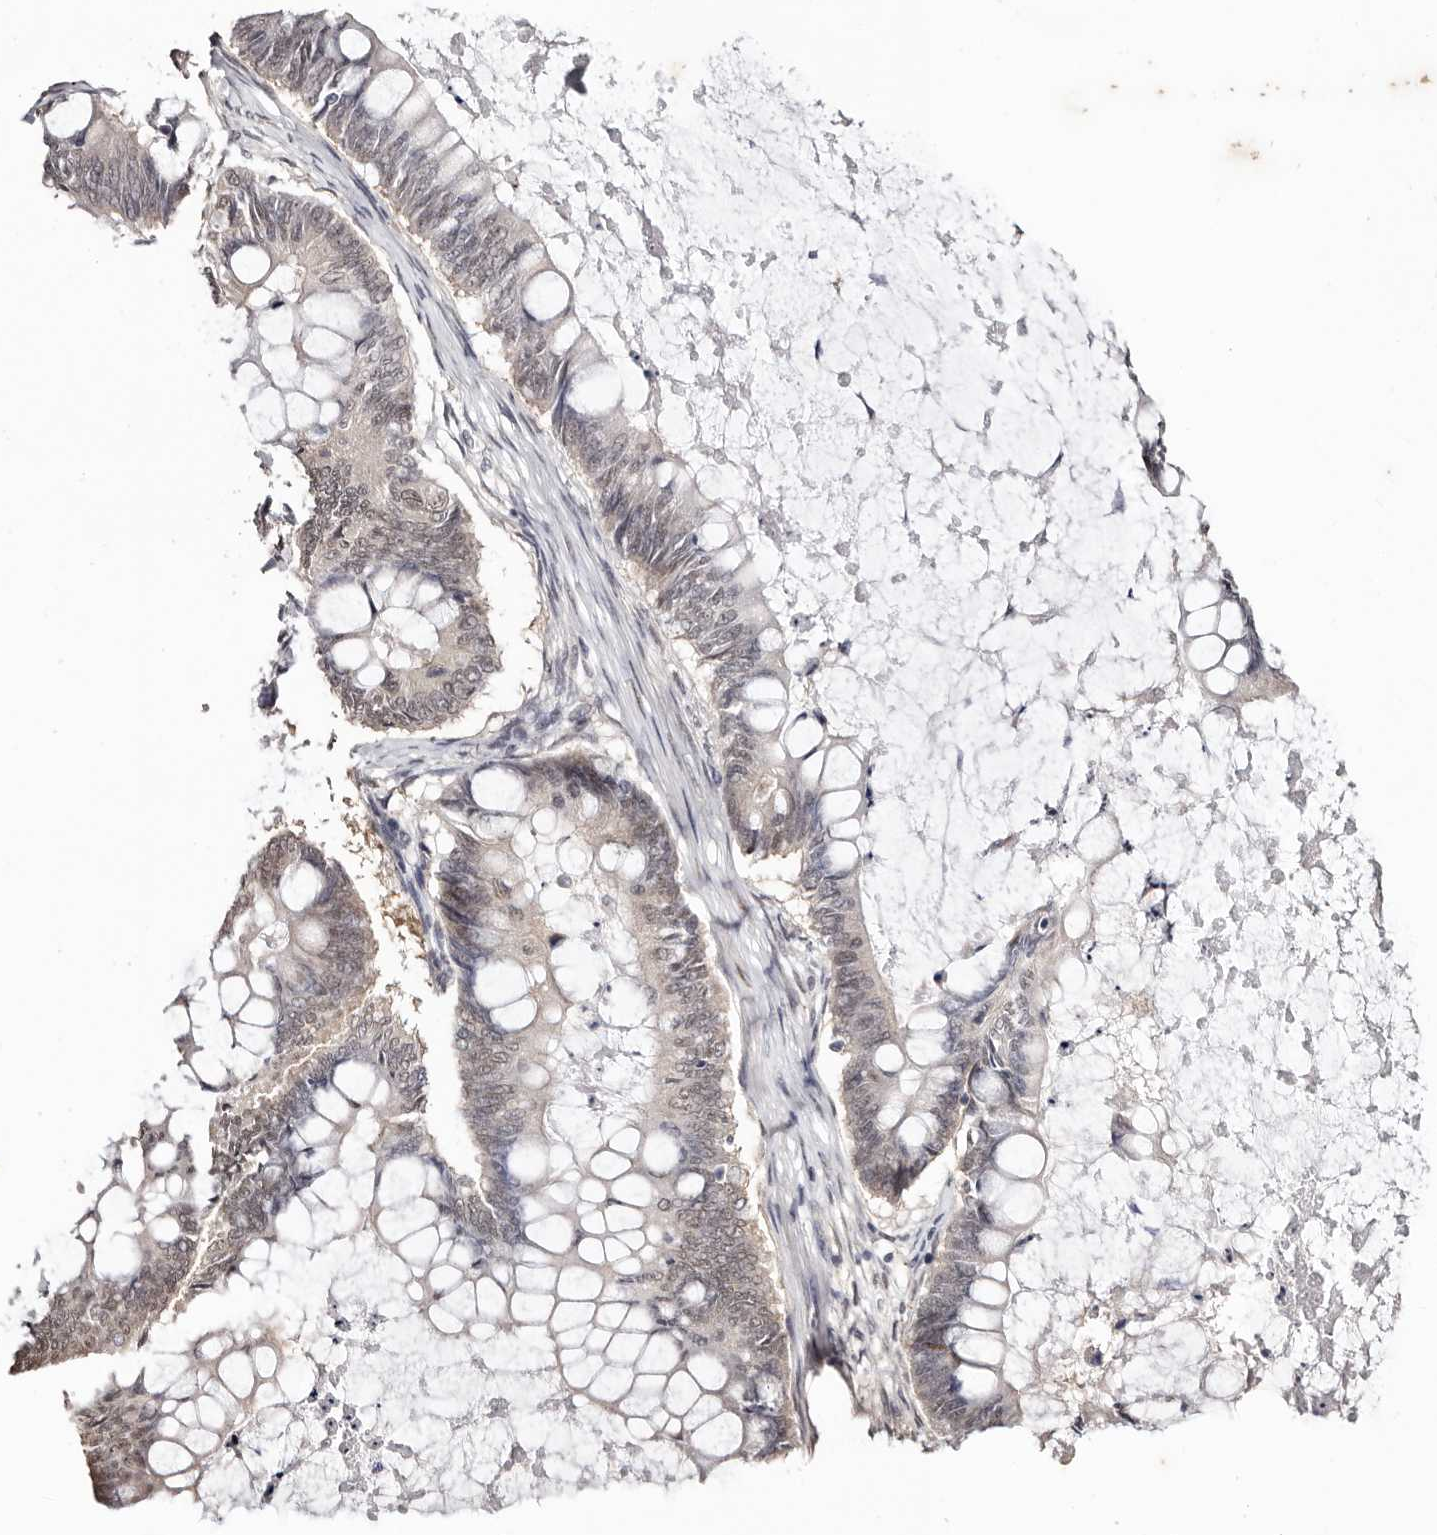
{"staining": {"intensity": "weak", "quantity": "25%-75%", "location": "nuclear"}, "tissue": "ovarian cancer", "cell_type": "Tumor cells", "image_type": "cancer", "snomed": [{"axis": "morphology", "description": "Cystadenocarcinoma, mucinous, NOS"}, {"axis": "topography", "description": "Ovary"}], "caption": "Weak nuclear positivity is seen in about 25%-75% of tumor cells in ovarian cancer.", "gene": "TYW3", "patient": {"sex": "female", "age": 61}}